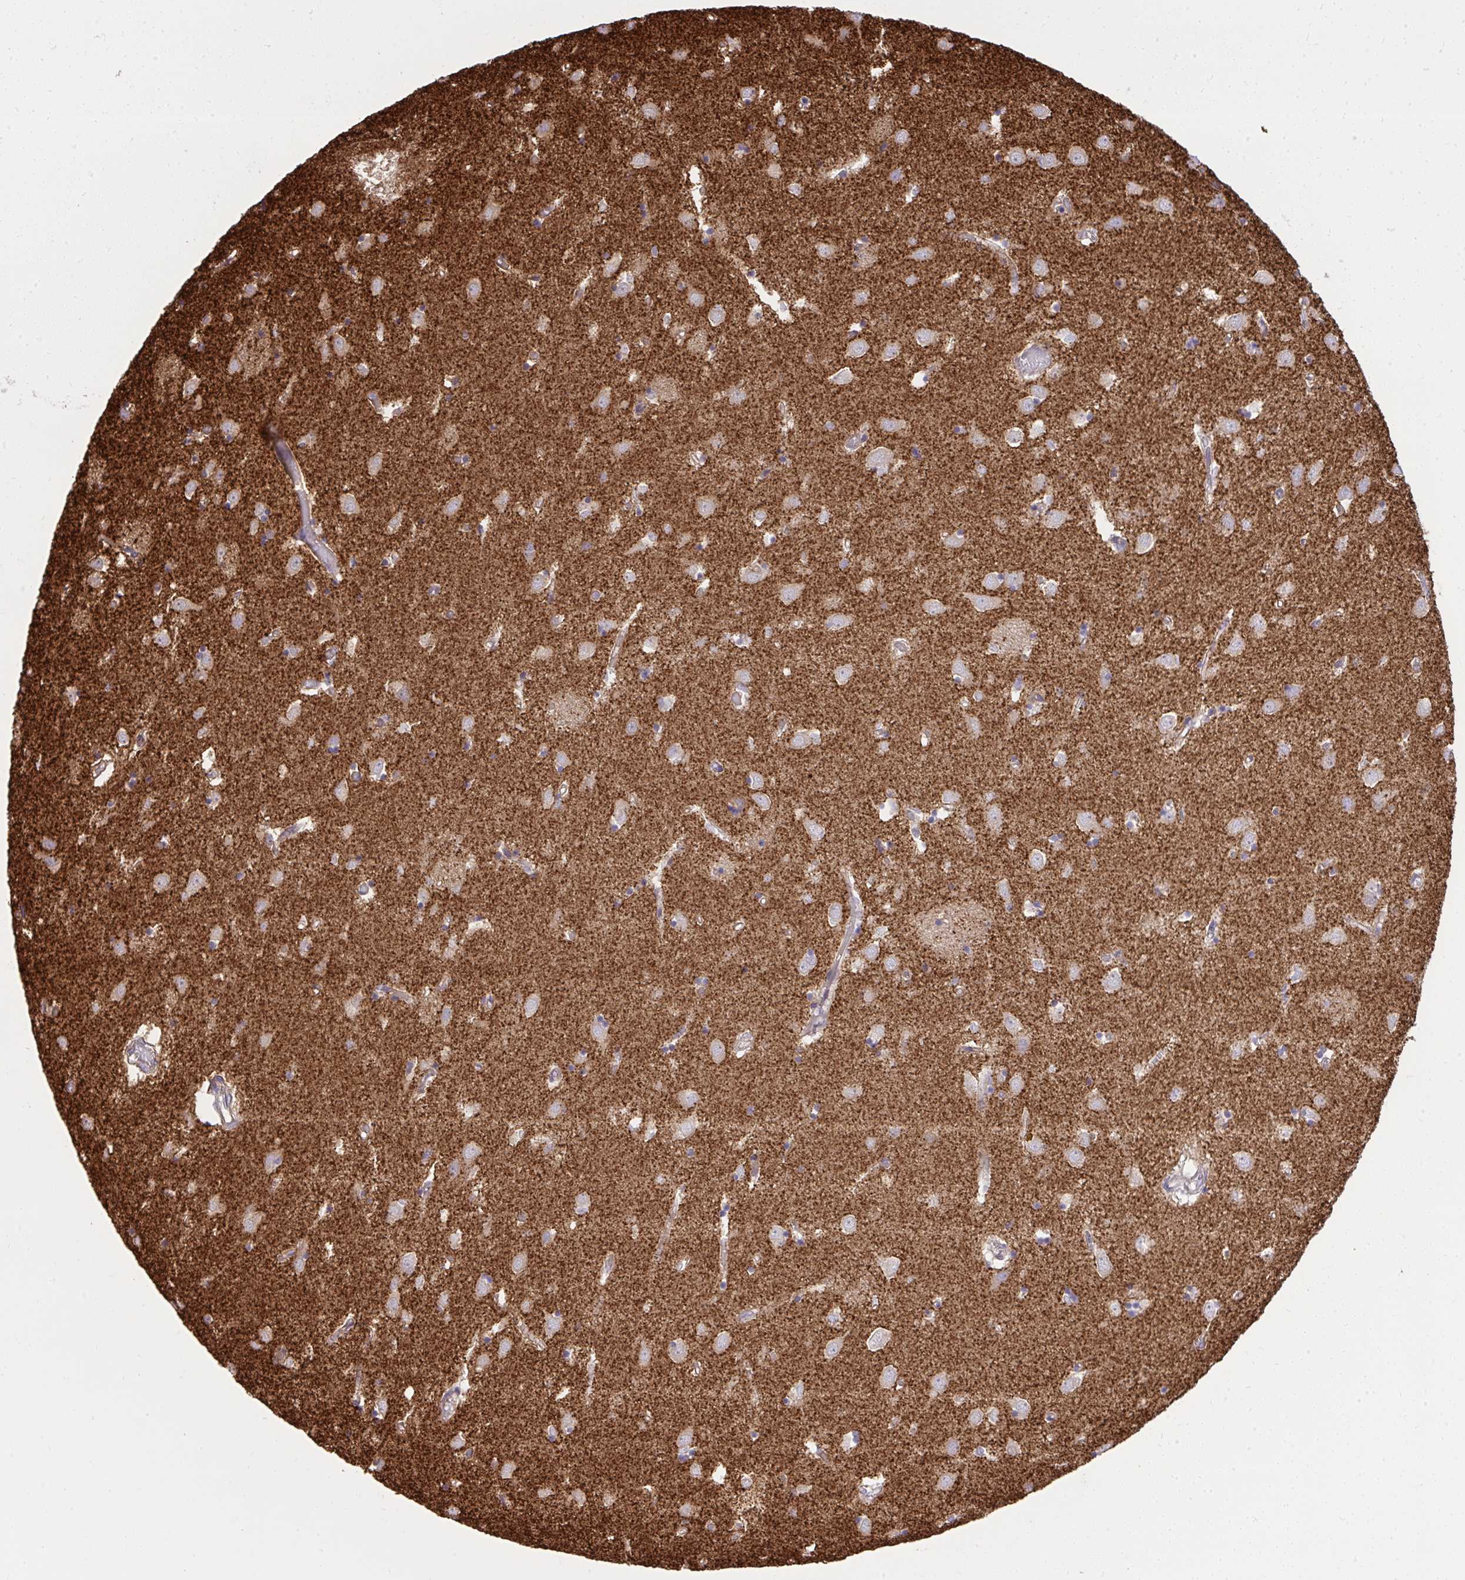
{"staining": {"intensity": "negative", "quantity": "none", "location": "none"}, "tissue": "caudate", "cell_type": "Glial cells", "image_type": "normal", "snomed": [{"axis": "morphology", "description": "Normal tissue, NOS"}, {"axis": "topography", "description": "Lateral ventricle wall"}], "caption": "Protein analysis of unremarkable caudate displays no significant expression in glial cells. (DAB (3,3'-diaminobenzidine) immunohistochemistry (IHC) with hematoxylin counter stain).", "gene": "NMNAT3", "patient": {"sex": "male", "age": 70}}